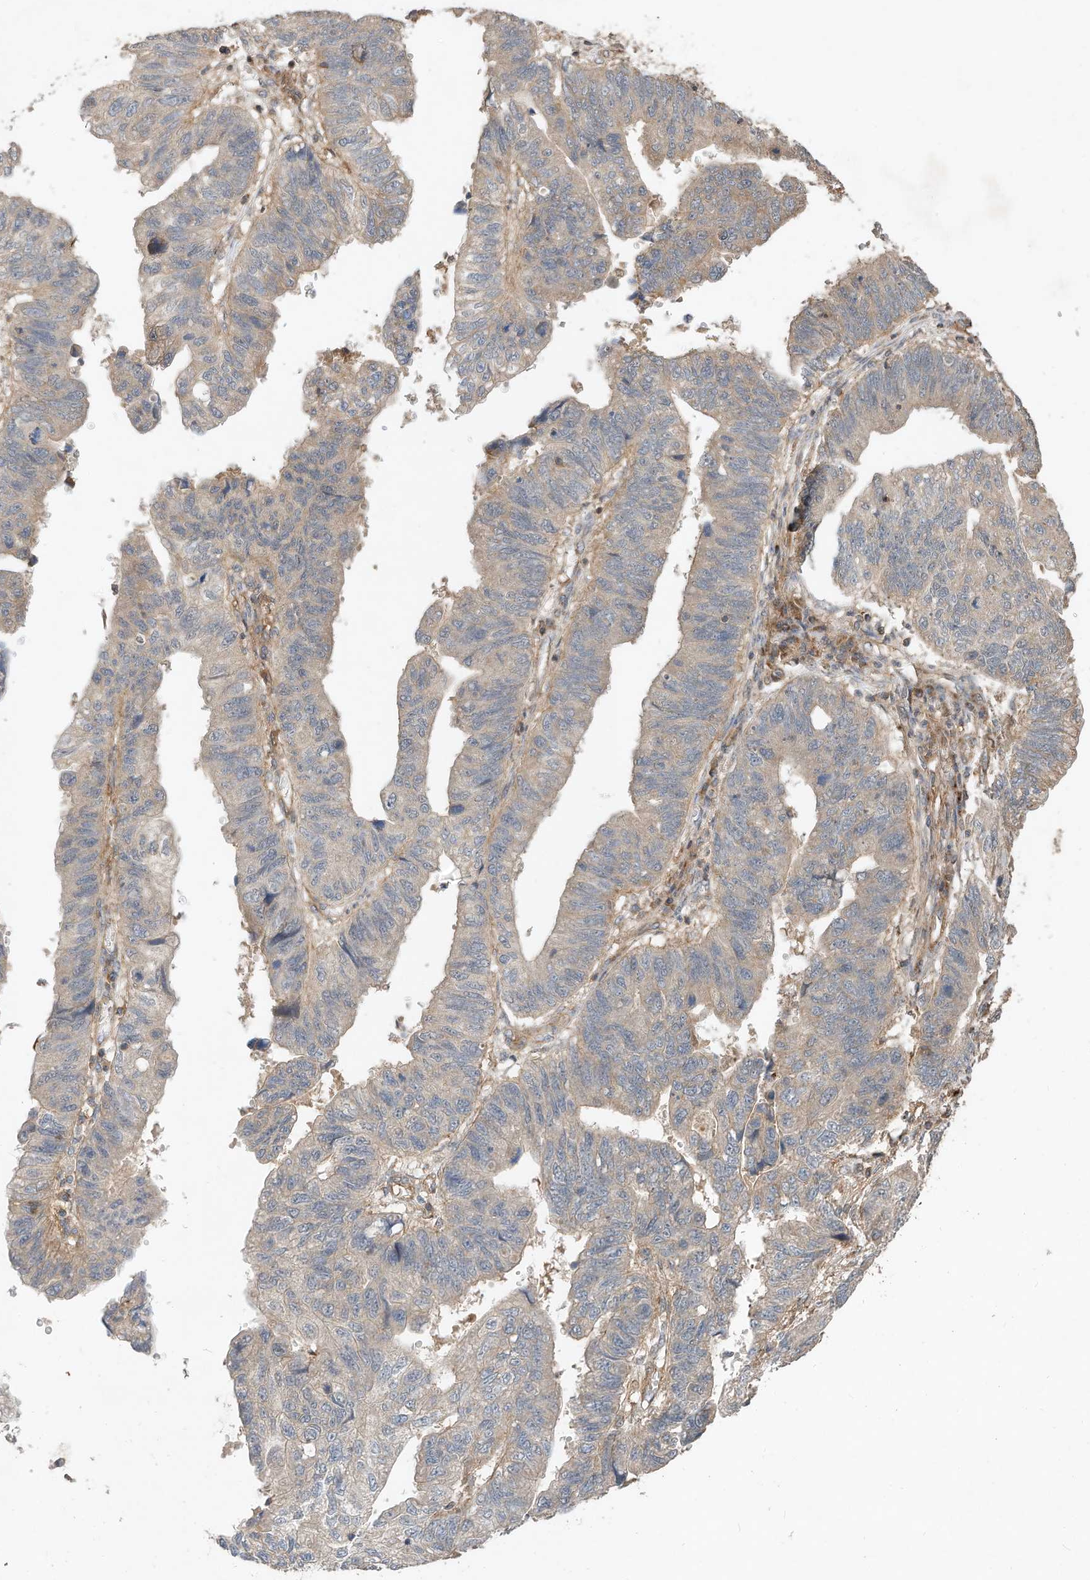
{"staining": {"intensity": "weak", "quantity": "<25%", "location": "cytoplasmic/membranous"}, "tissue": "stomach cancer", "cell_type": "Tumor cells", "image_type": "cancer", "snomed": [{"axis": "morphology", "description": "Adenocarcinoma, NOS"}, {"axis": "topography", "description": "Stomach"}], "caption": "Stomach adenocarcinoma was stained to show a protein in brown. There is no significant positivity in tumor cells. The staining is performed using DAB brown chromogen with nuclei counter-stained in using hematoxylin.", "gene": "CPAMD8", "patient": {"sex": "male", "age": 59}}